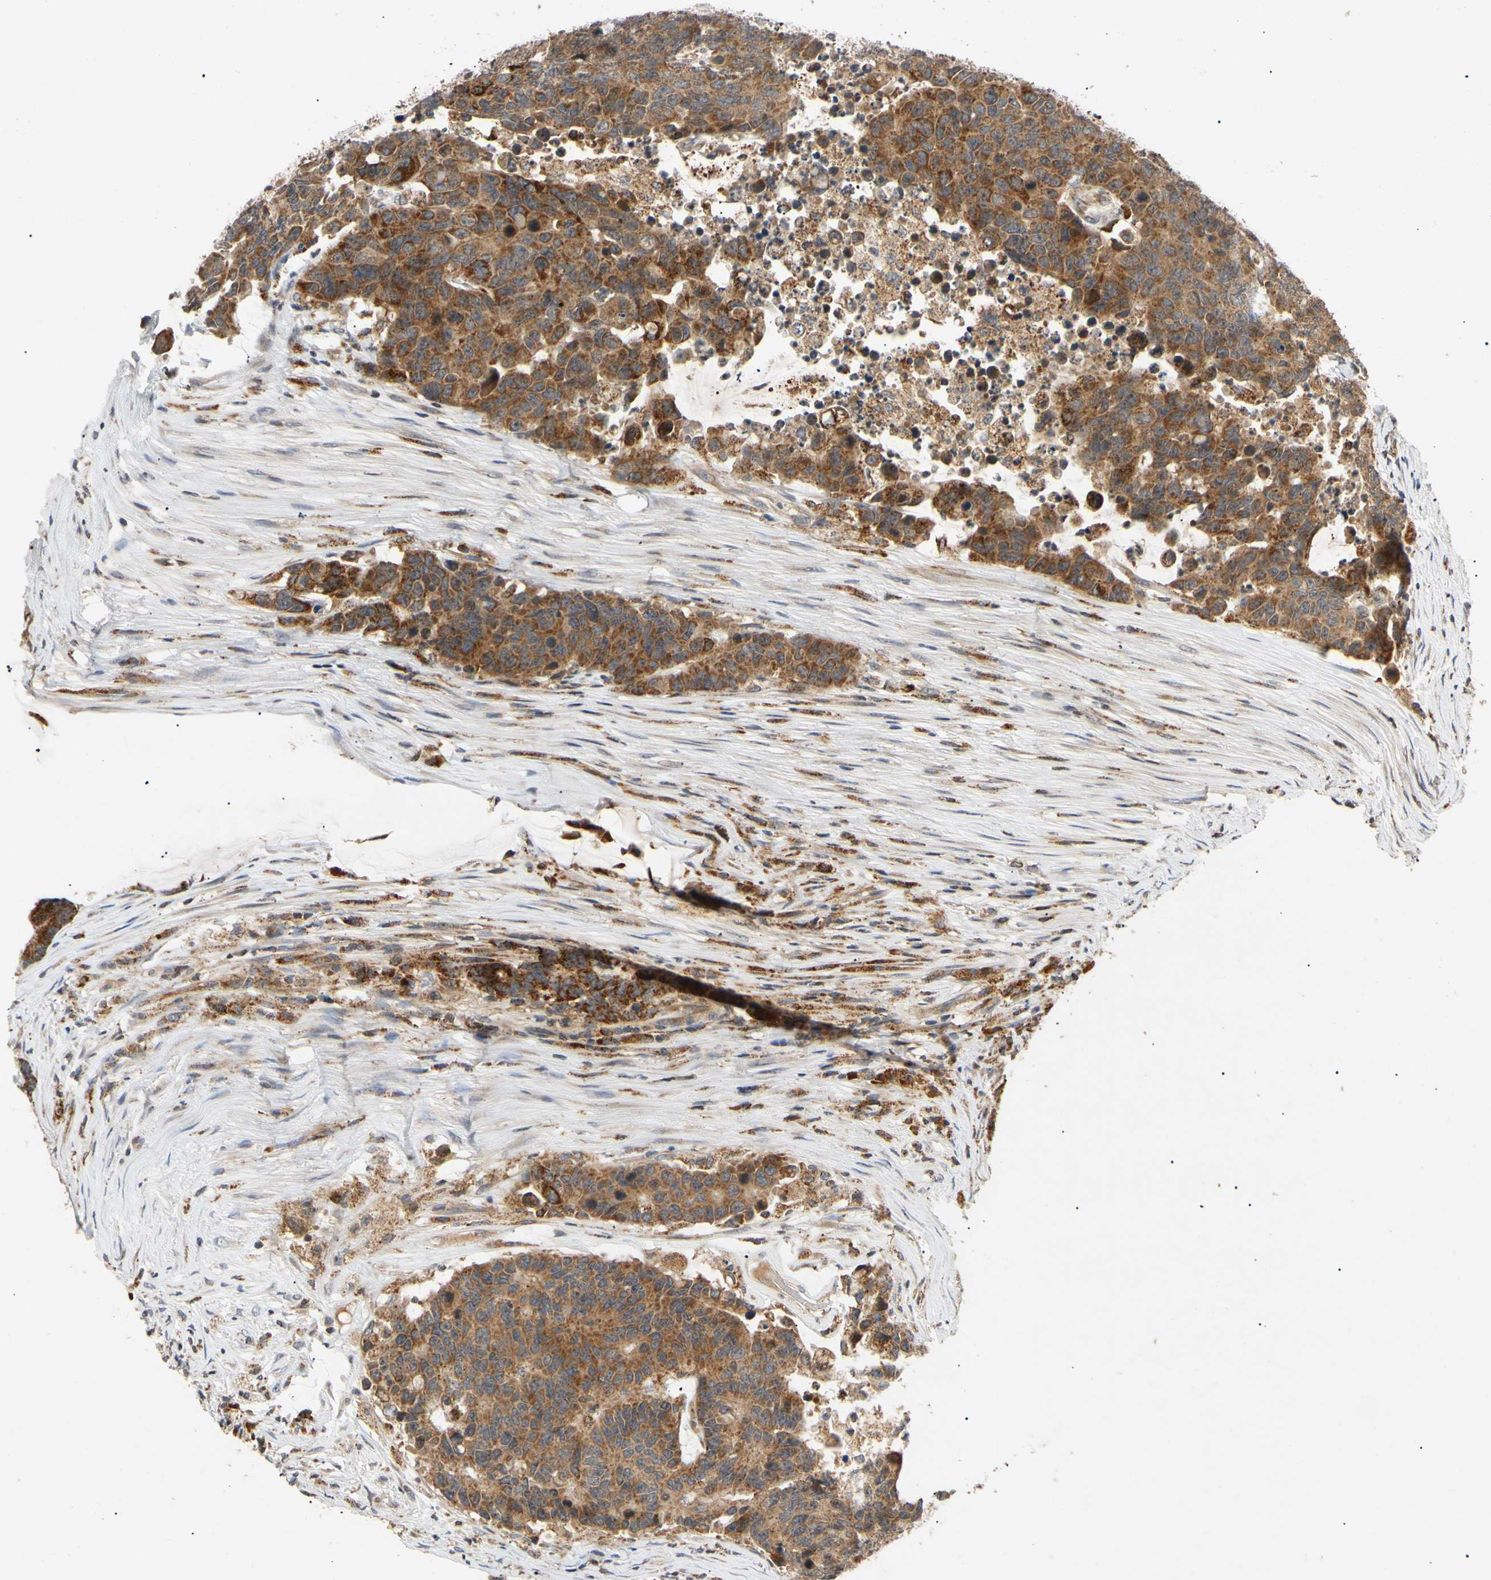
{"staining": {"intensity": "strong", "quantity": ">75%", "location": "cytoplasmic/membranous"}, "tissue": "colorectal cancer", "cell_type": "Tumor cells", "image_type": "cancer", "snomed": [{"axis": "morphology", "description": "Adenocarcinoma, NOS"}, {"axis": "topography", "description": "Colon"}], "caption": "Immunohistochemical staining of human colorectal cancer (adenocarcinoma) displays high levels of strong cytoplasmic/membranous protein positivity in about >75% of tumor cells.", "gene": "MRPS22", "patient": {"sex": "female", "age": 86}}